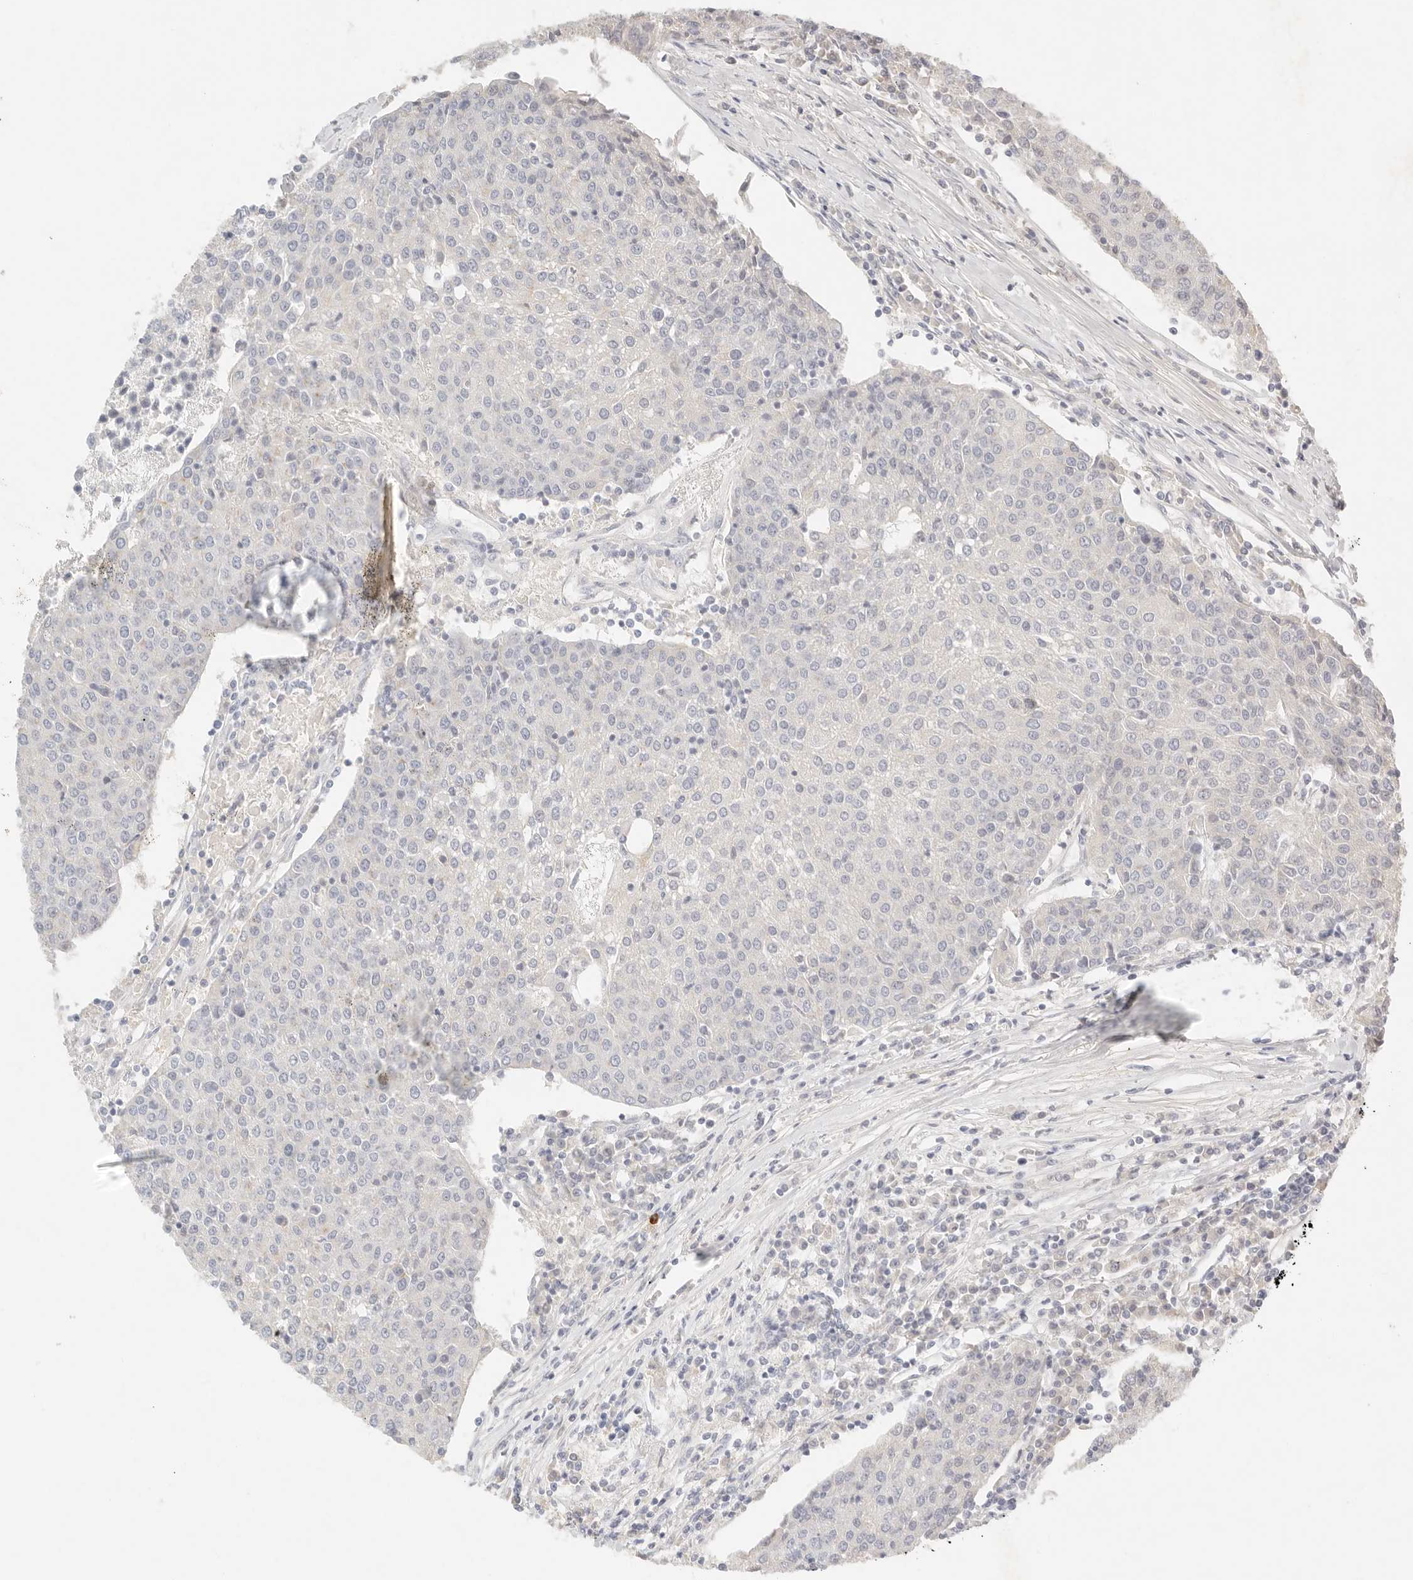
{"staining": {"intensity": "negative", "quantity": "none", "location": "none"}, "tissue": "urothelial cancer", "cell_type": "Tumor cells", "image_type": "cancer", "snomed": [{"axis": "morphology", "description": "Urothelial carcinoma, High grade"}, {"axis": "topography", "description": "Urinary bladder"}], "caption": "A micrograph of human urothelial cancer is negative for staining in tumor cells. (Brightfield microscopy of DAB immunohistochemistry at high magnification).", "gene": "CEP120", "patient": {"sex": "female", "age": 85}}